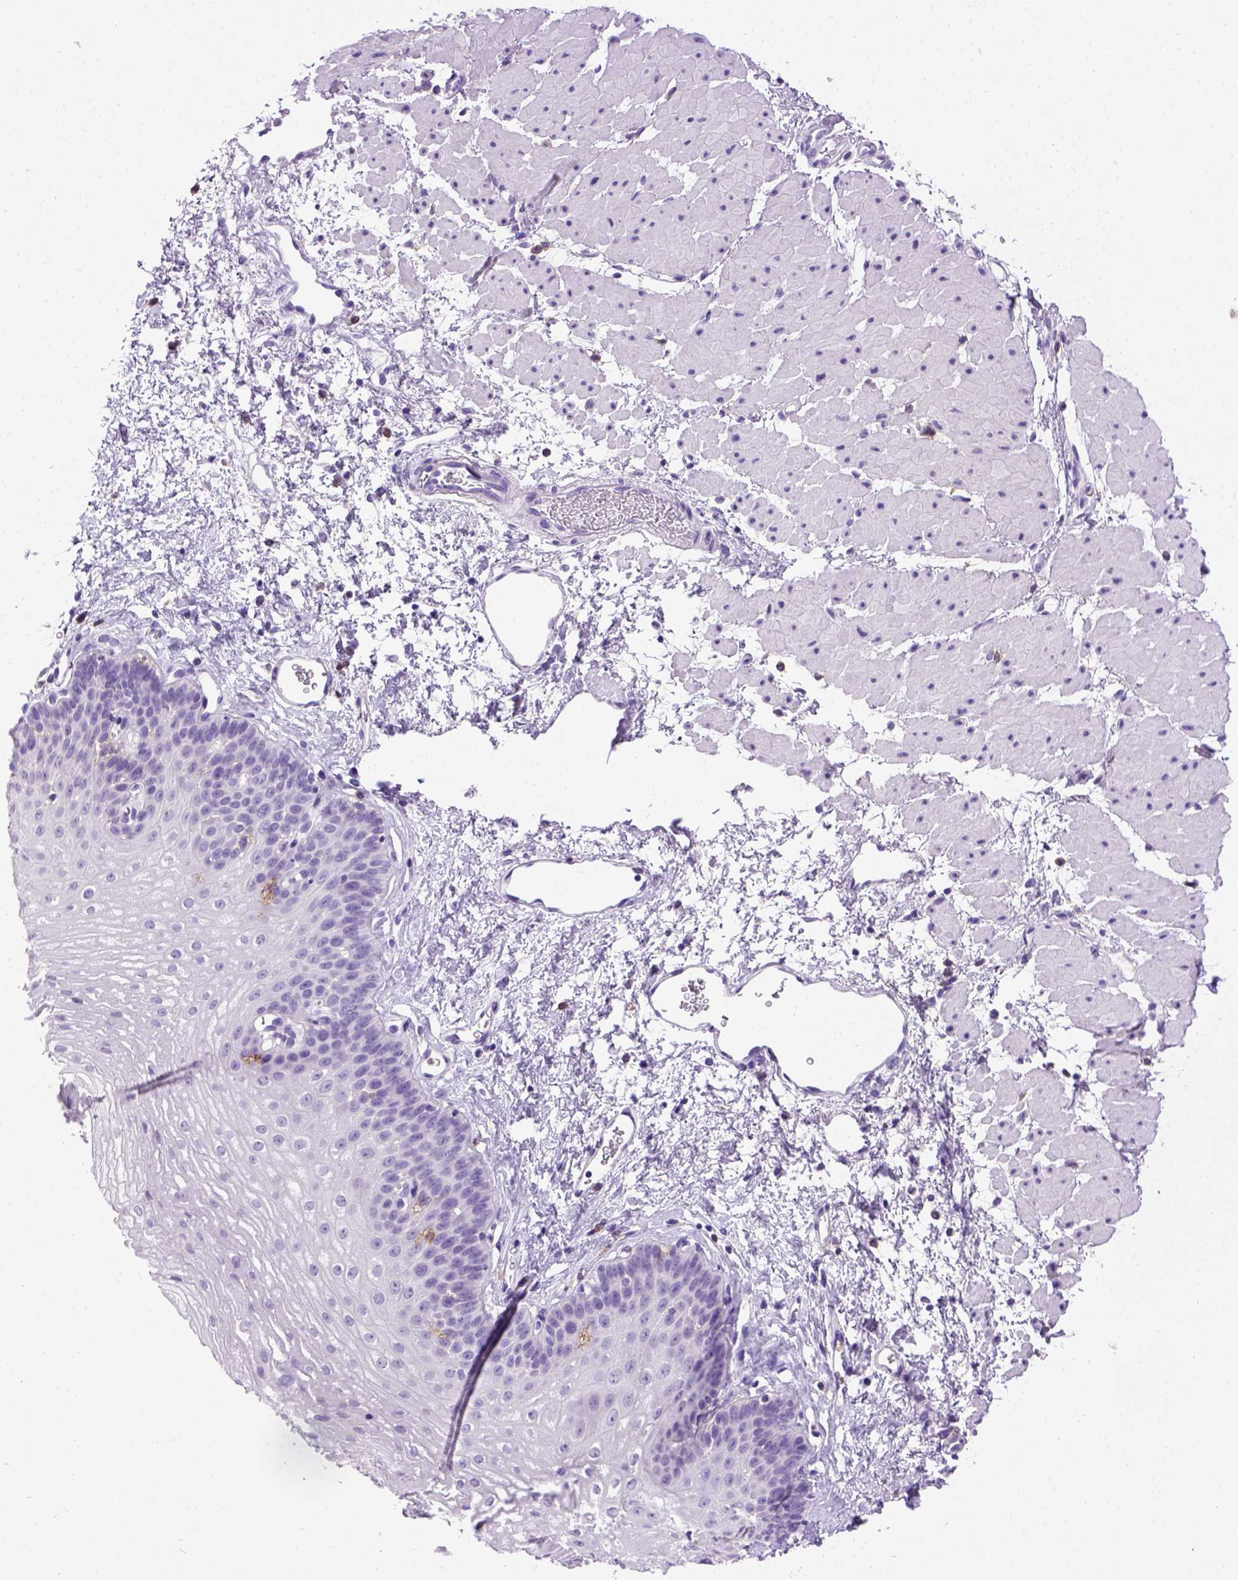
{"staining": {"intensity": "negative", "quantity": "none", "location": "none"}, "tissue": "esophagus", "cell_type": "Squamous epithelial cells", "image_type": "normal", "snomed": [{"axis": "morphology", "description": "Normal tissue, NOS"}, {"axis": "topography", "description": "Esophagus"}], "caption": "Immunohistochemistry histopathology image of normal esophagus: human esophagus stained with DAB demonstrates no significant protein expression in squamous epithelial cells. Nuclei are stained in blue.", "gene": "ITGAX", "patient": {"sex": "female", "age": 62}}